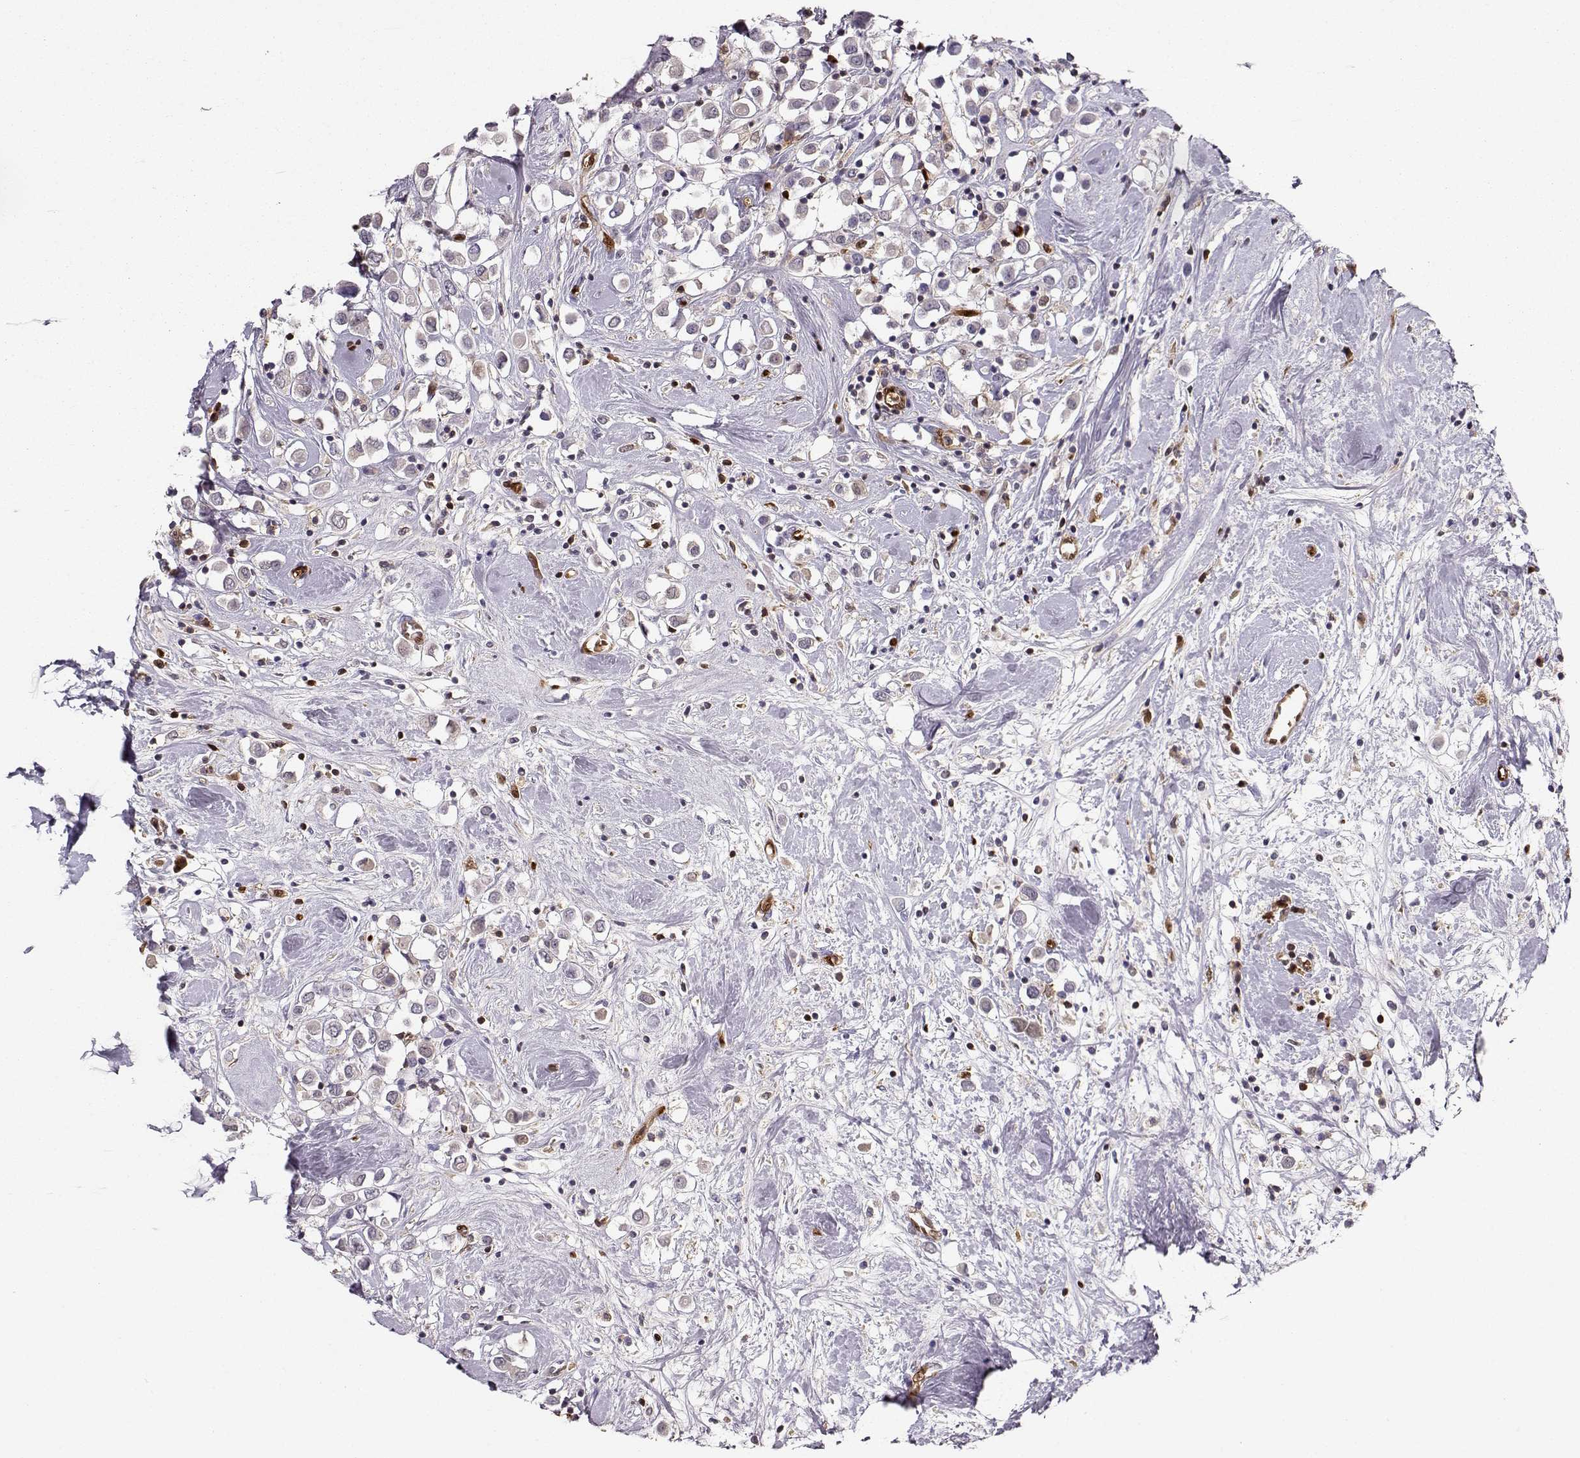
{"staining": {"intensity": "negative", "quantity": "none", "location": "none"}, "tissue": "breast cancer", "cell_type": "Tumor cells", "image_type": "cancer", "snomed": [{"axis": "morphology", "description": "Duct carcinoma"}, {"axis": "topography", "description": "Breast"}], "caption": "This is a micrograph of immunohistochemistry (IHC) staining of breast intraductal carcinoma, which shows no staining in tumor cells.", "gene": "PNP", "patient": {"sex": "female", "age": 61}}